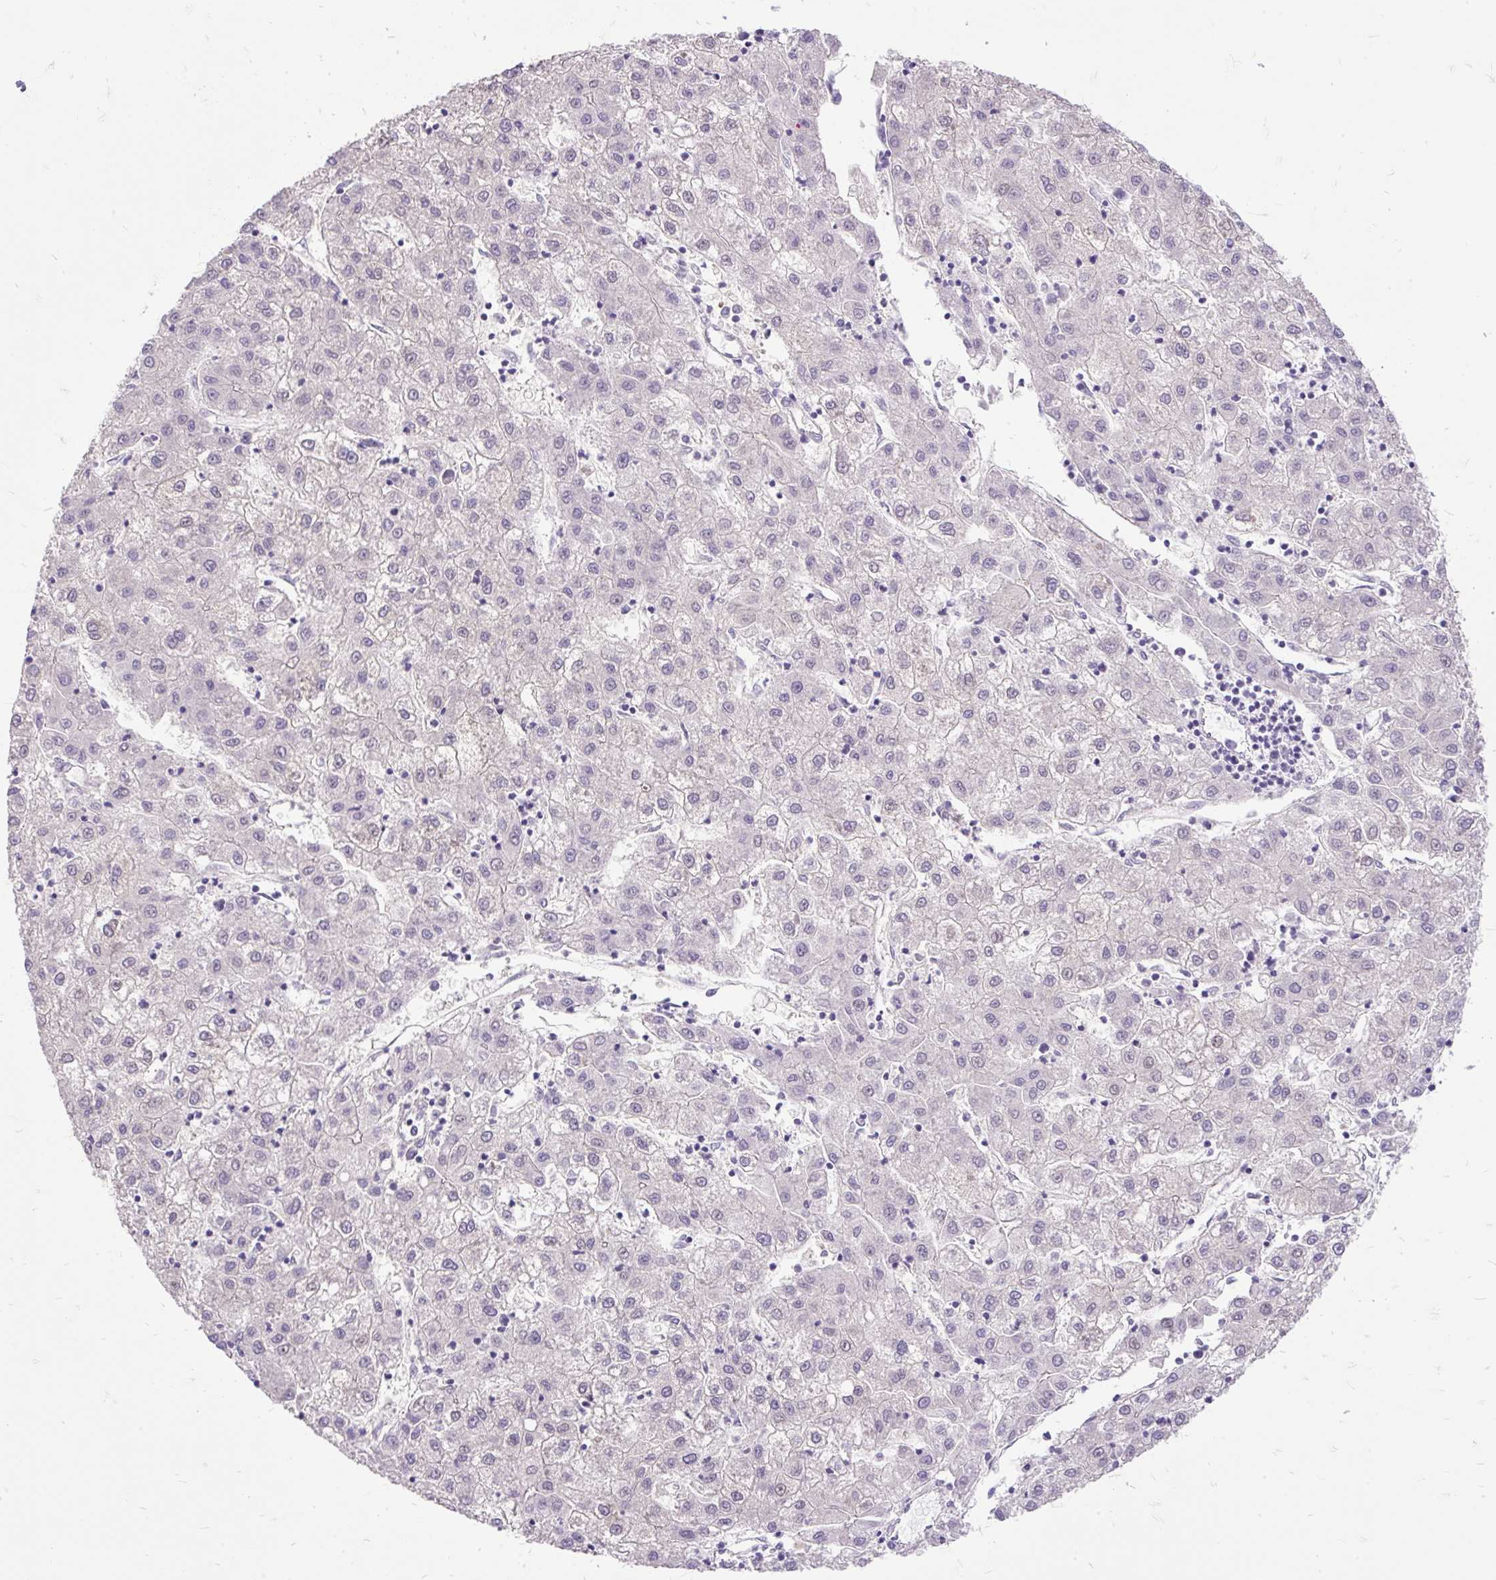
{"staining": {"intensity": "negative", "quantity": "none", "location": "none"}, "tissue": "liver cancer", "cell_type": "Tumor cells", "image_type": "cancer", "snomed": [{"axis": "morphology", "description": "Carcinoma, Hepatocellular, NOS"}, {"axis": "topography", "description": "Liver"}], "caption": "IHC image of neoplastic tissue: human hepatocellular carcinoma (liver) stained with DAB reveals no significant protein staining in tumor cells. The staining is performed using DAB brown chromogen with nuclei counter-stained in using hematoxylin.", "gene": "TRIM17", "patient": {"sex": "male", "age": 72}}